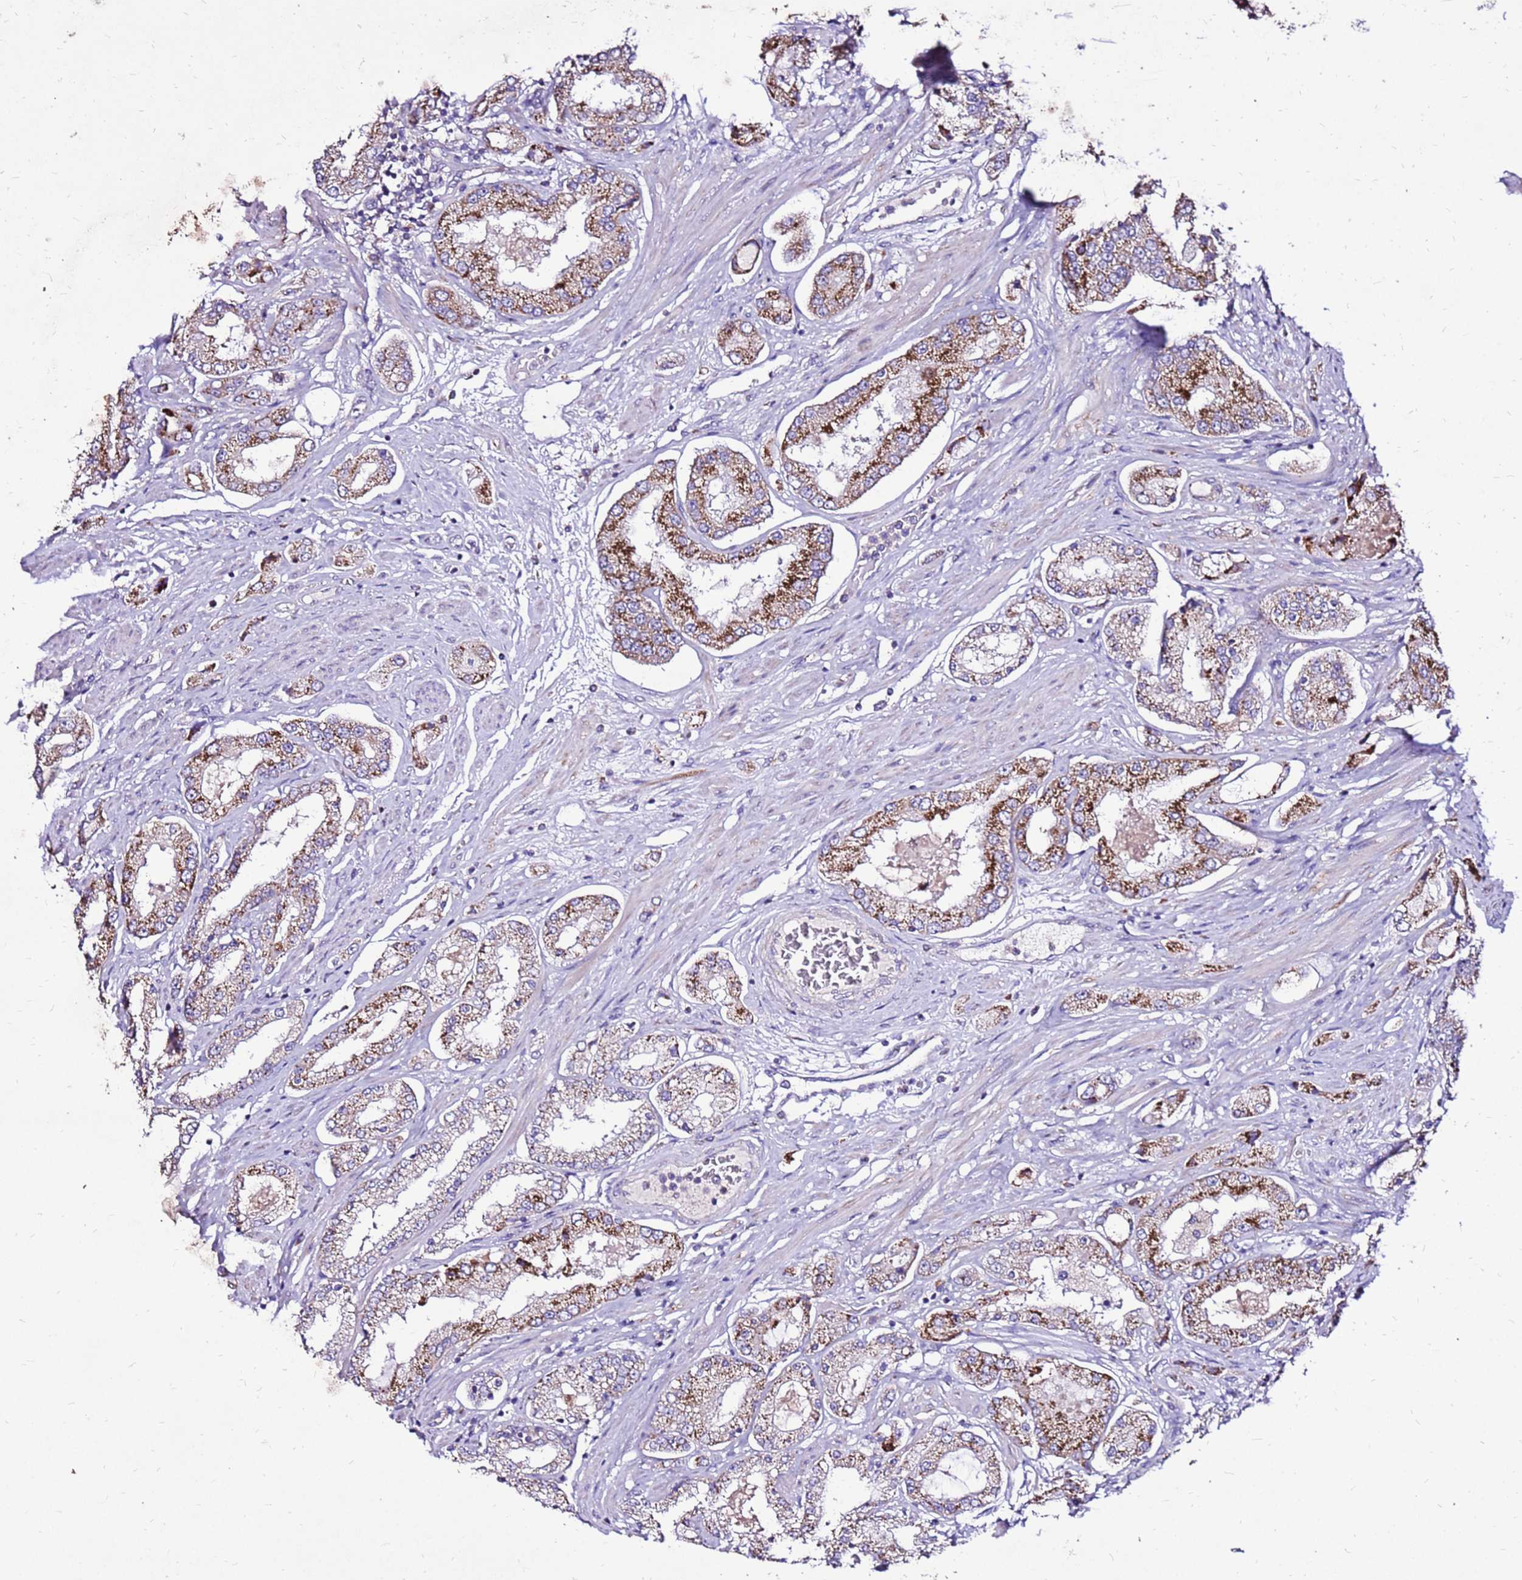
{"staining": {"intensity": "moderate", "quantity": "25%-75%", "location": "cytoplasmic/membranous"}, "tissue": "prostate cancer", "cell_type": "Tumor cells", "image_type": "cancer", "snomed": [{"axis": "morphology", "description": "Adenocarcinoma, High grade"}, {"axis": "topography", "description": "Prostate"}], "caption": "This image displays immunohistochemistry (IHC) staining of high-grade adenocarcinoma (prostate), with medium moderate cytoplasmic/membranous expression in about 25%-75% of tumor cells.", "gene": "TMEM106C", "patient": {"sex": "male", "age": 69}}